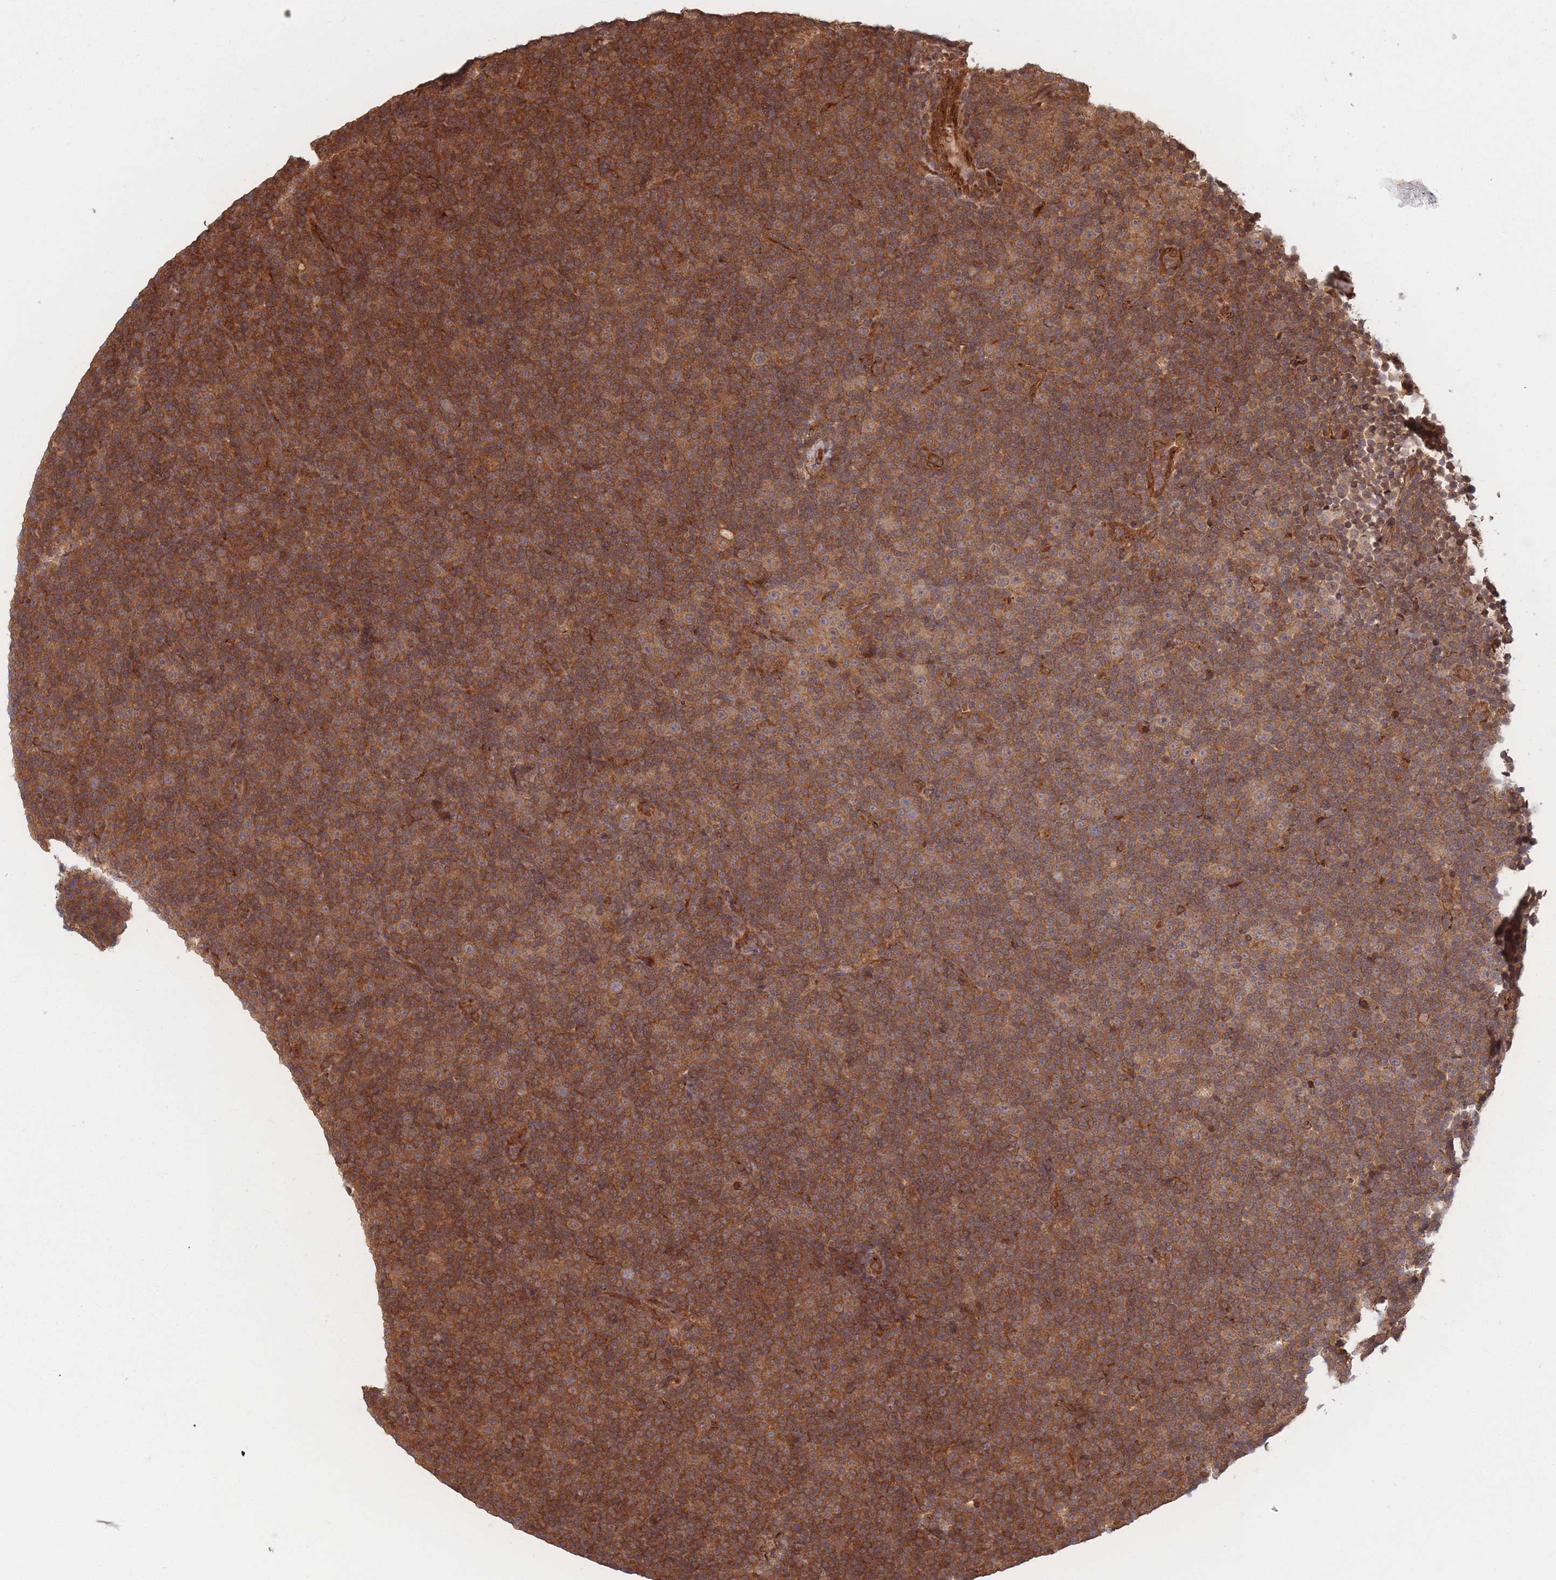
{"staining": {"intensity": "moderate", "quantity": ">75%", "location": "cytoplasmic/membranous"}, "tissue": "lymphoma", "cell_type": "Tumor cells", "image_type": "cancer", "snomed": [{"axis": "morphology", "description": "Malignant lymphoma, non-Hodgkin's type, Low grade"}, {"axis": "topography", "description": "Lymph node"}], "caption": "This photomicrograph shows immunohistochemistry (IHC) staining of human malignant lymphoma, non-Hodgkin's type (low-grade), with medium moderate cytoplasmic/membranous positivity in approximately >75% of tumor cells.", "gene": "PODXL2", "patient": {"sex": "female", "age": 67}}